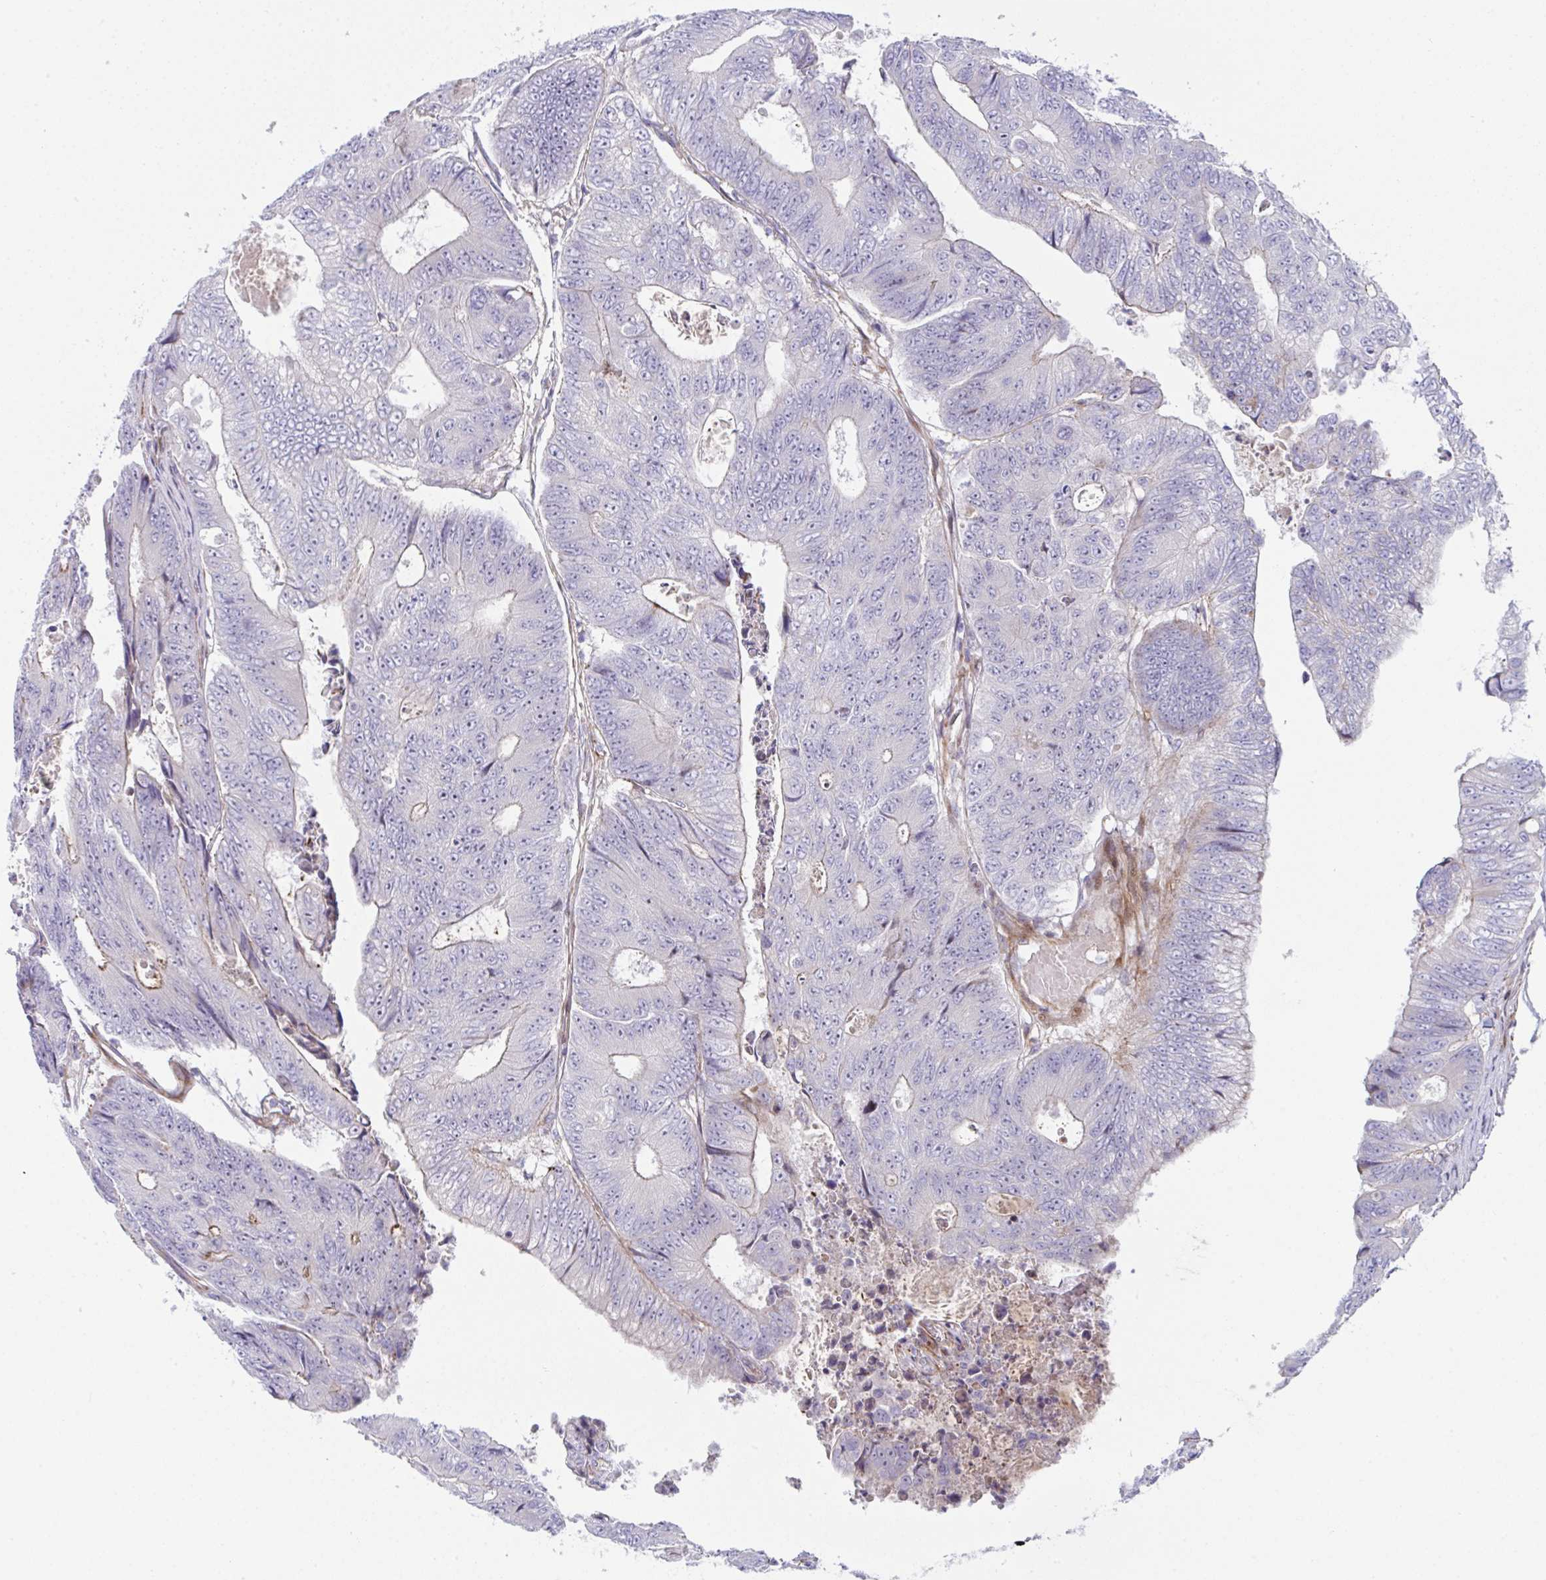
{"staining": {"intensity": "negative", "quantity": "none", "location": "none"}, "tissue": "colorectal cancer", "cell_type": "Tumor cells", "image_type": "cancer", "snomed": [{"axis": "morphology", "description": "Adenocarcinoma, NOS"}, {"axis": "topography", "description": "Colon"}], "caption": "High magnification brightfield microscopy of colorectal adenocarcinoma stained with DAB (brown) and counterstained with hematoxylin (blue): tumor cells show no significant staining.", "gene": "ZNF713", "patient": {"sex": "female", "age": 48}}